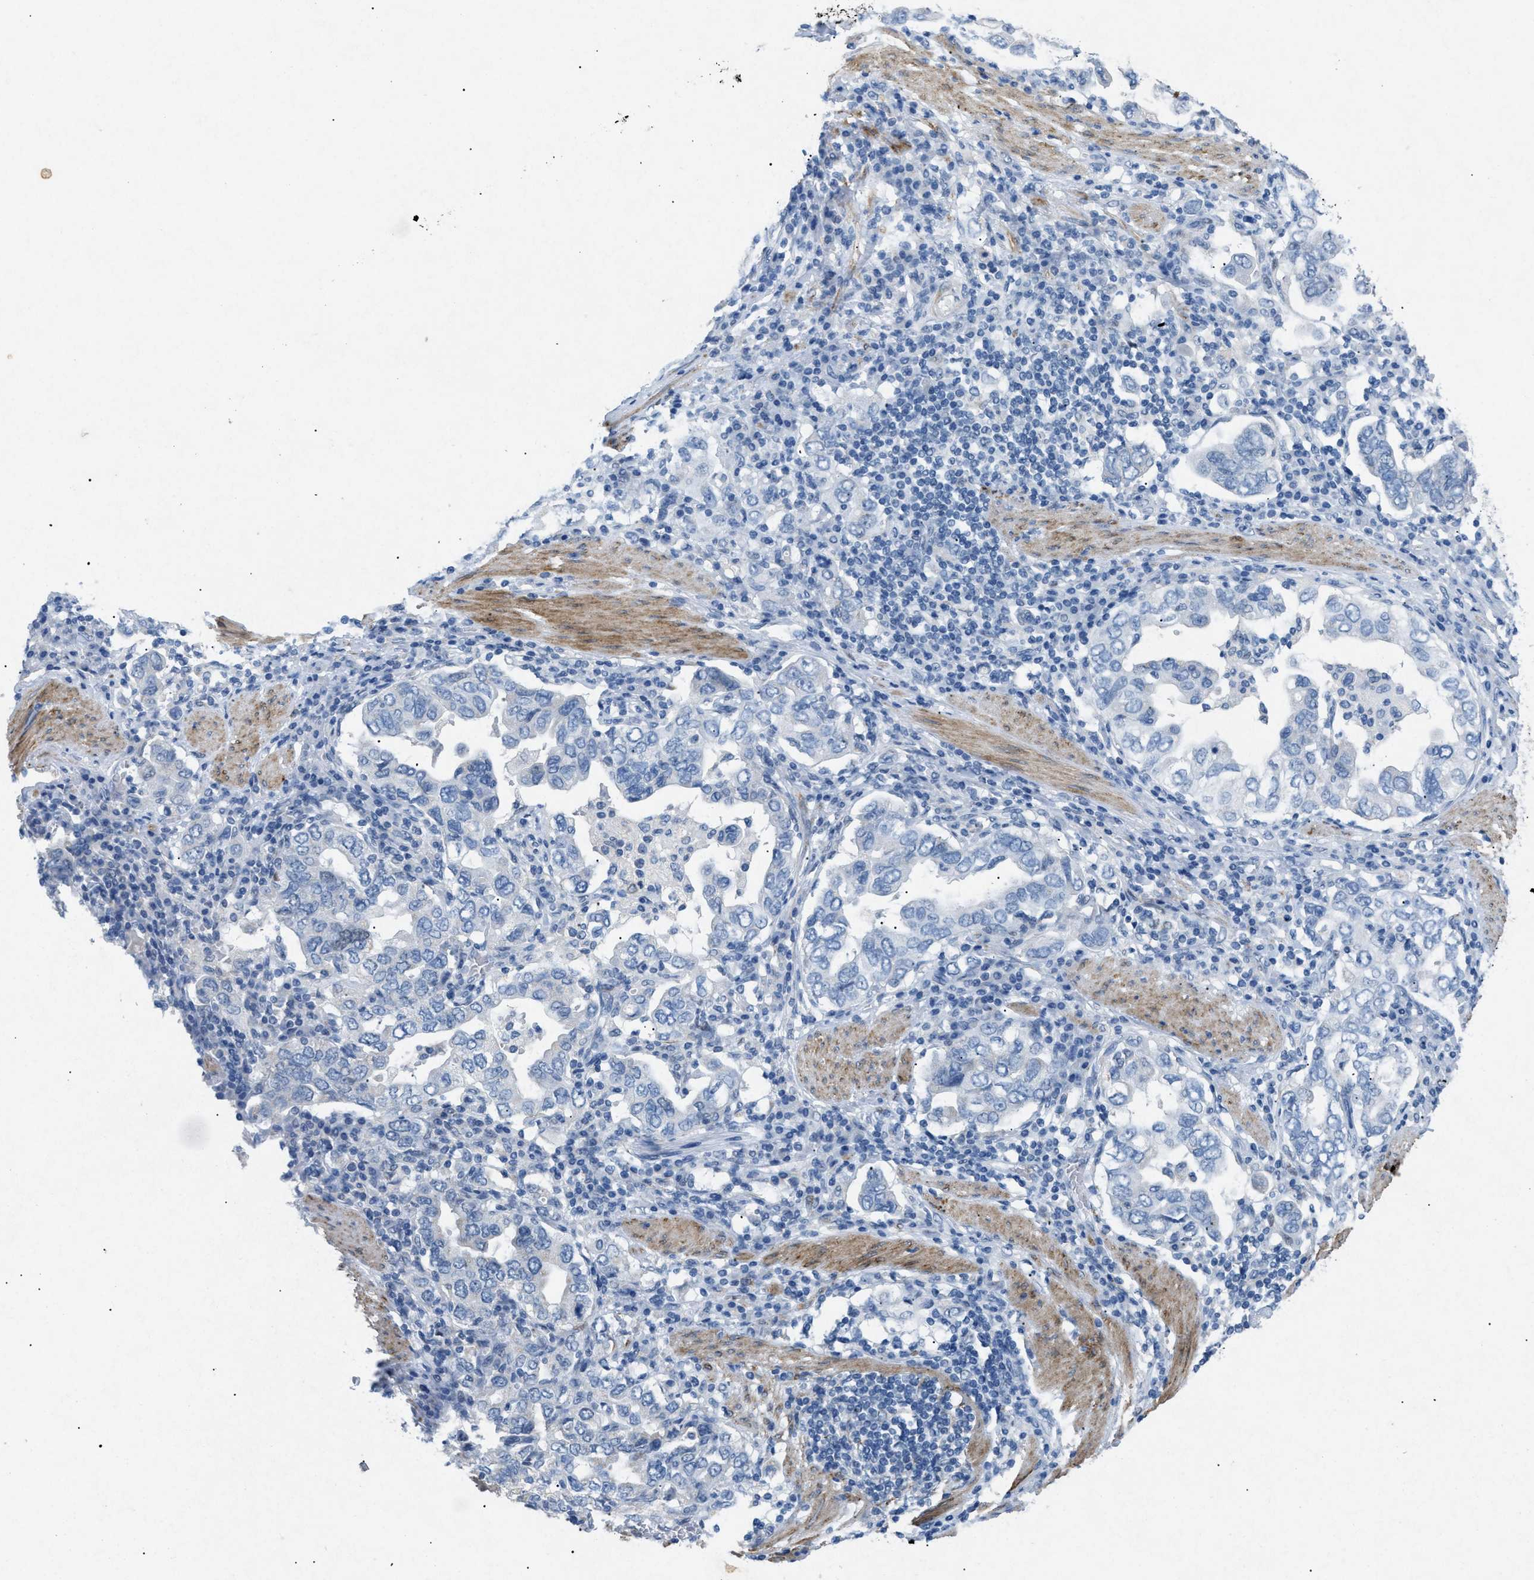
{"staining": {"intensity": "negative", "quantity": "none", "location": "none"}, "tissue": "stomach cancer", "cell_type": "Tumor cells", "image_type": "cancer", "snomed": [{"axis": "morphology", "description": "Adenocarcinoma, NOS"}, {"axis": "topography", "description": "Stomach, upper"}], "caption": "Immunohistochemistry (IHC) photomicrograph of stomach adenocarcinoma stained for a protein (brown), which reveals no staining in tumor cells.", "gene": "TASOR", "patient": {"sex": "male", "age": 62}}